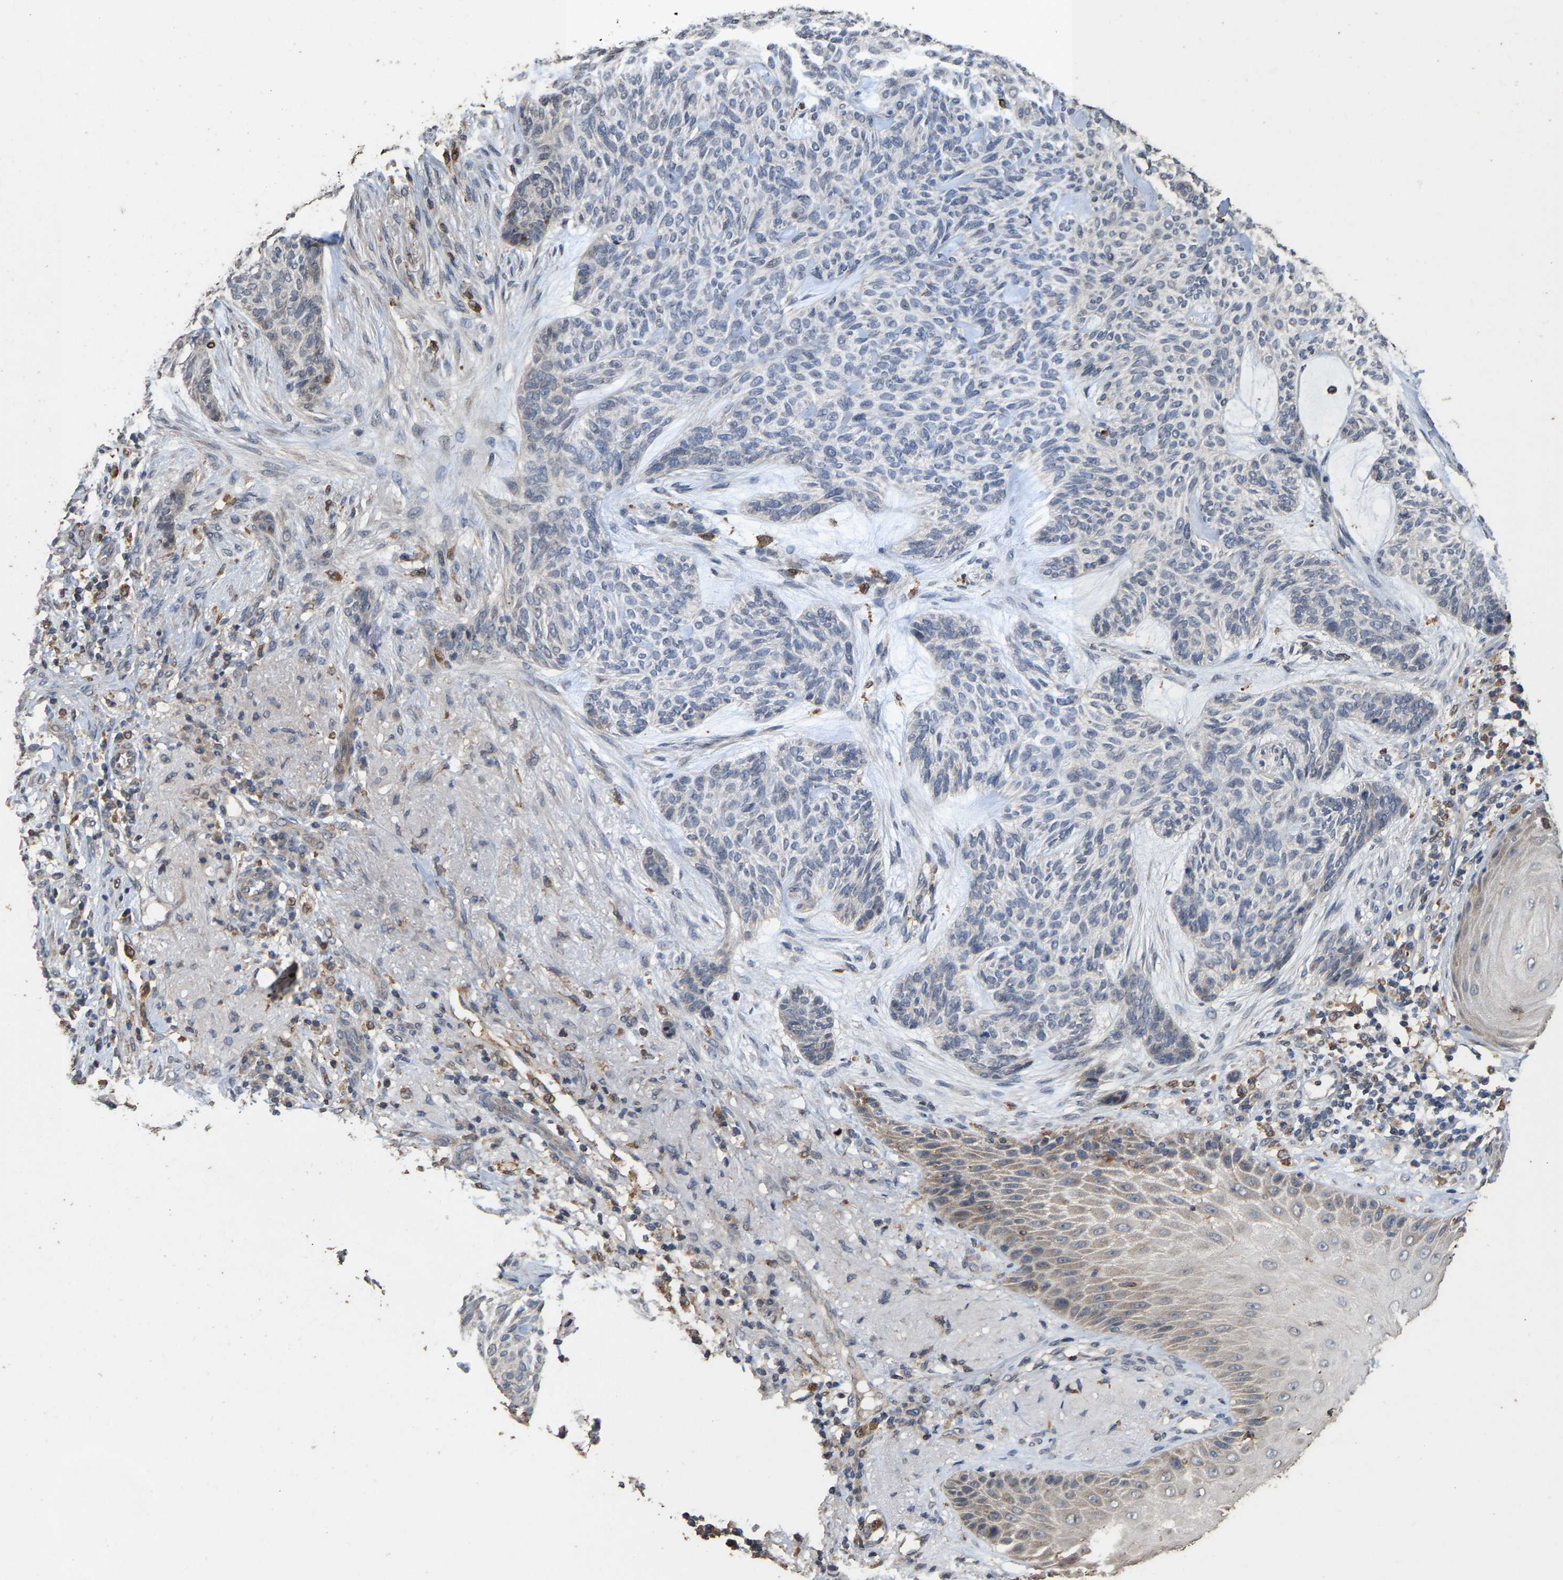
{"staining": {"intensity": "negative", "quantity": "none", "location": "none"}, "tissue": "skin cancer", "cell_type": "Tumor cells", "image_type": "cancer", "snomed": [{"axis": "morphology", "description": "Basal cell carcinoma"}, {"axis": "topography", "description": "Skin"}], "caption": "Immunohistochemical staining of human skin basal cell carcinoma displays no significant positivity in tumor cells.", "gene": "TDRKH", "patient": {"sex": "male", "age": 55}}